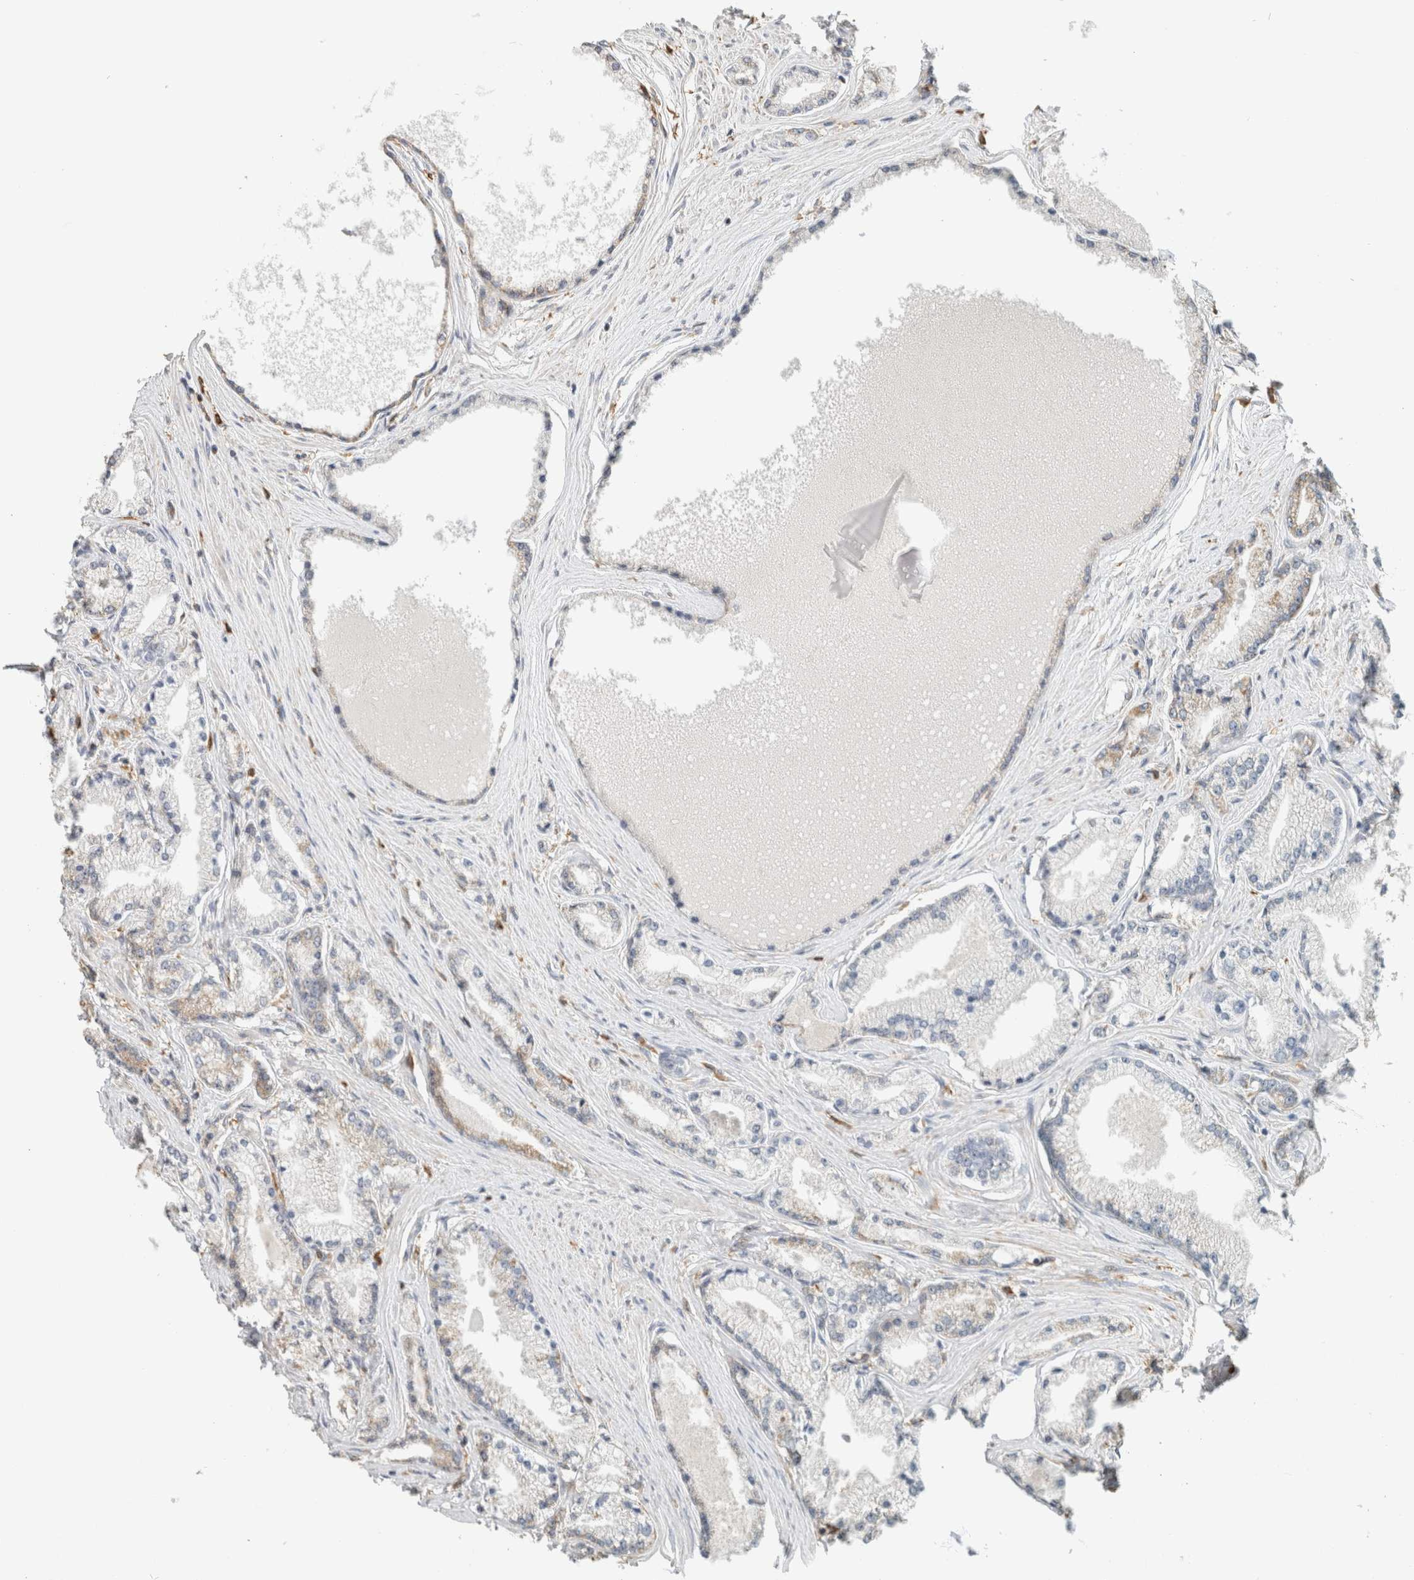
{"staining": {"intensity": "weak", "quantity": "25%-75%", "location": "cytoplasmic/membranous"}, "tissue": "prostate cancer", "cell_type": "Tumor cells", "image_type": "cancer", "snomed": [{"axis": "morphology", "description": "Adenocarcinoma, High grade"}, {"axis": "topography", "description": "Prostate"}], "caption": "Protein expression analysis of adenocarcinoma (high-grade) (prostate) shows weak cytoplasmic/membranous expression in about 25%-75% of tumor cells. The protein of interest is shown in brown color, while the nuclei are stained blue.", "gene": "CAPG", "patient": {"sex": "male", "age": 71}}